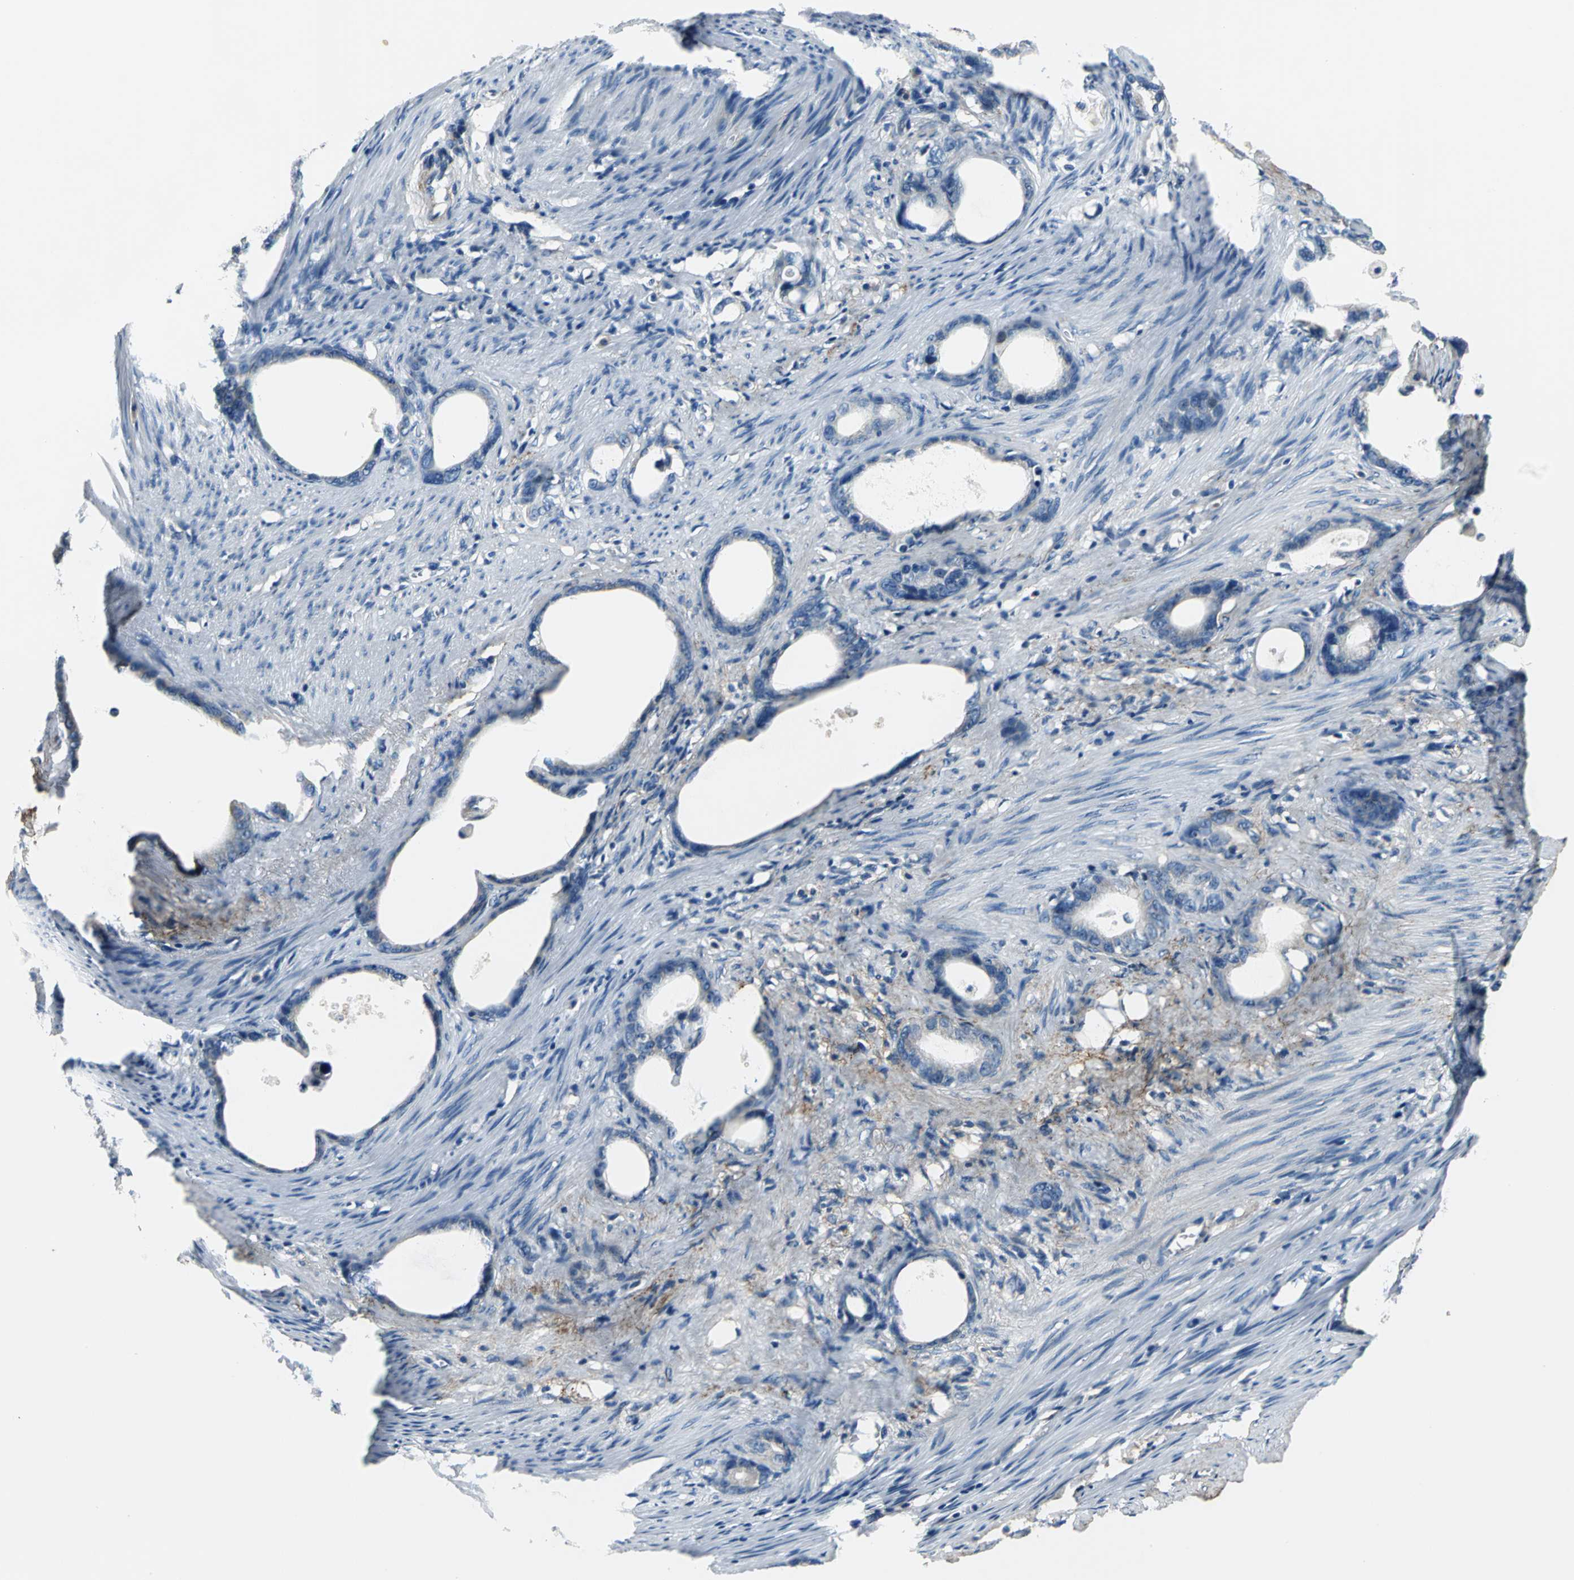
{"staining": {"intensity": "negative", "quantity": "none", "location": "none"}, "tissue": "stomach cancer", "cell_type": "Tumor cells", "image_type": "cancer", "snomed": [{"axis": "morphology", "description": "Adenocarcinoma, NOS"}, {"axis": "topography", "description": "Stomach"}], "caption": "Stomach cancer (adenocarcinoma) was stained to show a protein in brown. There is no significant expression in tumor cells.", "gene": "SLC16A7", "patient": {"sex": "female", "age": 75}}